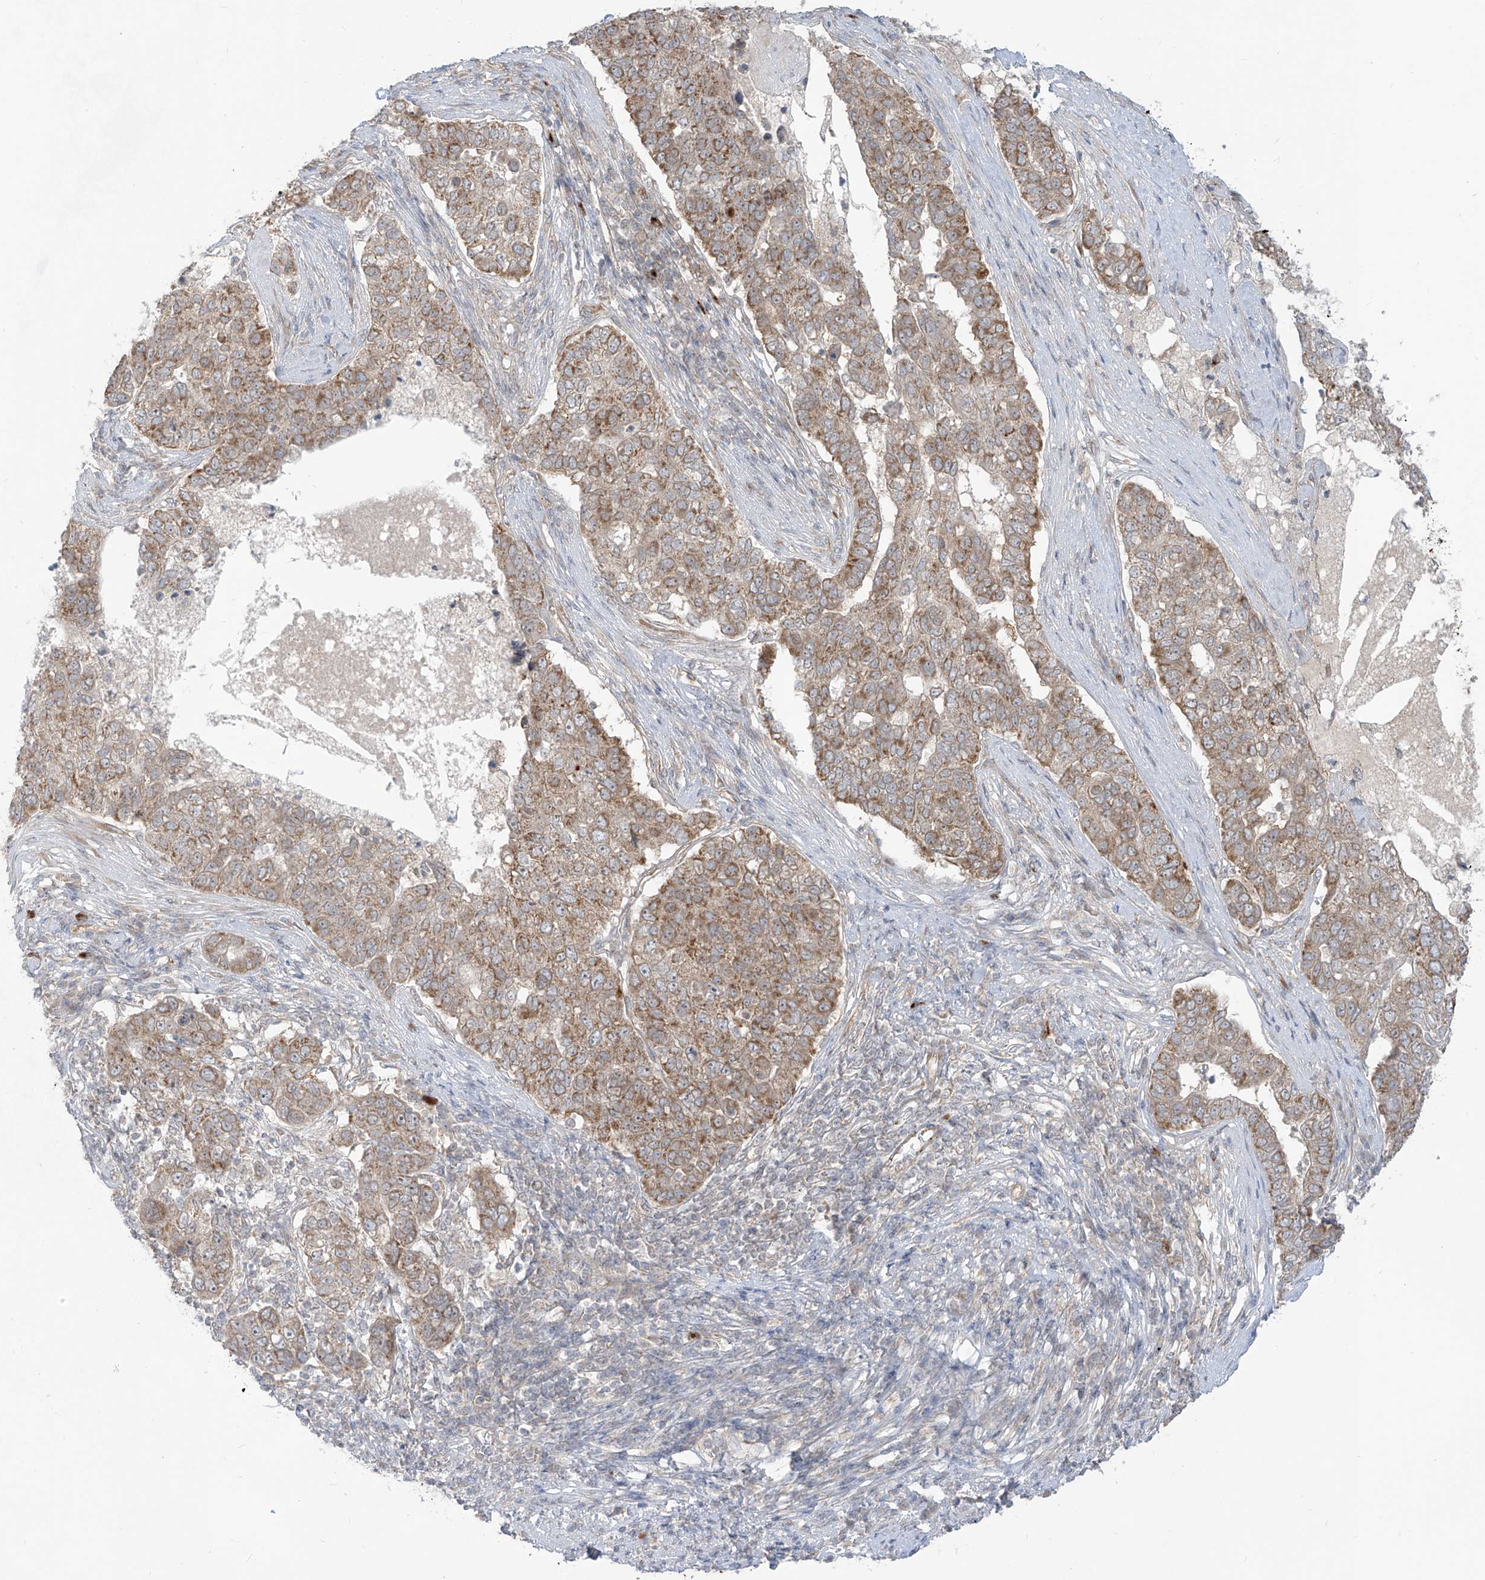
{"staining": {"intensity": "moderate", "quantity": ">75%", "location": "cytoplasmic/membranous"}, "tissue": "pancreatic cancer", "cell_type": "Tumor cells", "image_type": "cancer", "snomed": [{"axis": "morphology", "description": "Adenocarcinoma, NOS"}, {"axis": "topography", "description": "Pancreas"}], "caption": "Immunohistochemical staining of pancreatic adenocarcinoma exhibits medium levels of moderate cytoplasmic/membranous positivity in approximately >75% of tumor cells.", "gene": "TRIM67", "patient": {"sex": "female", "age": 61}}